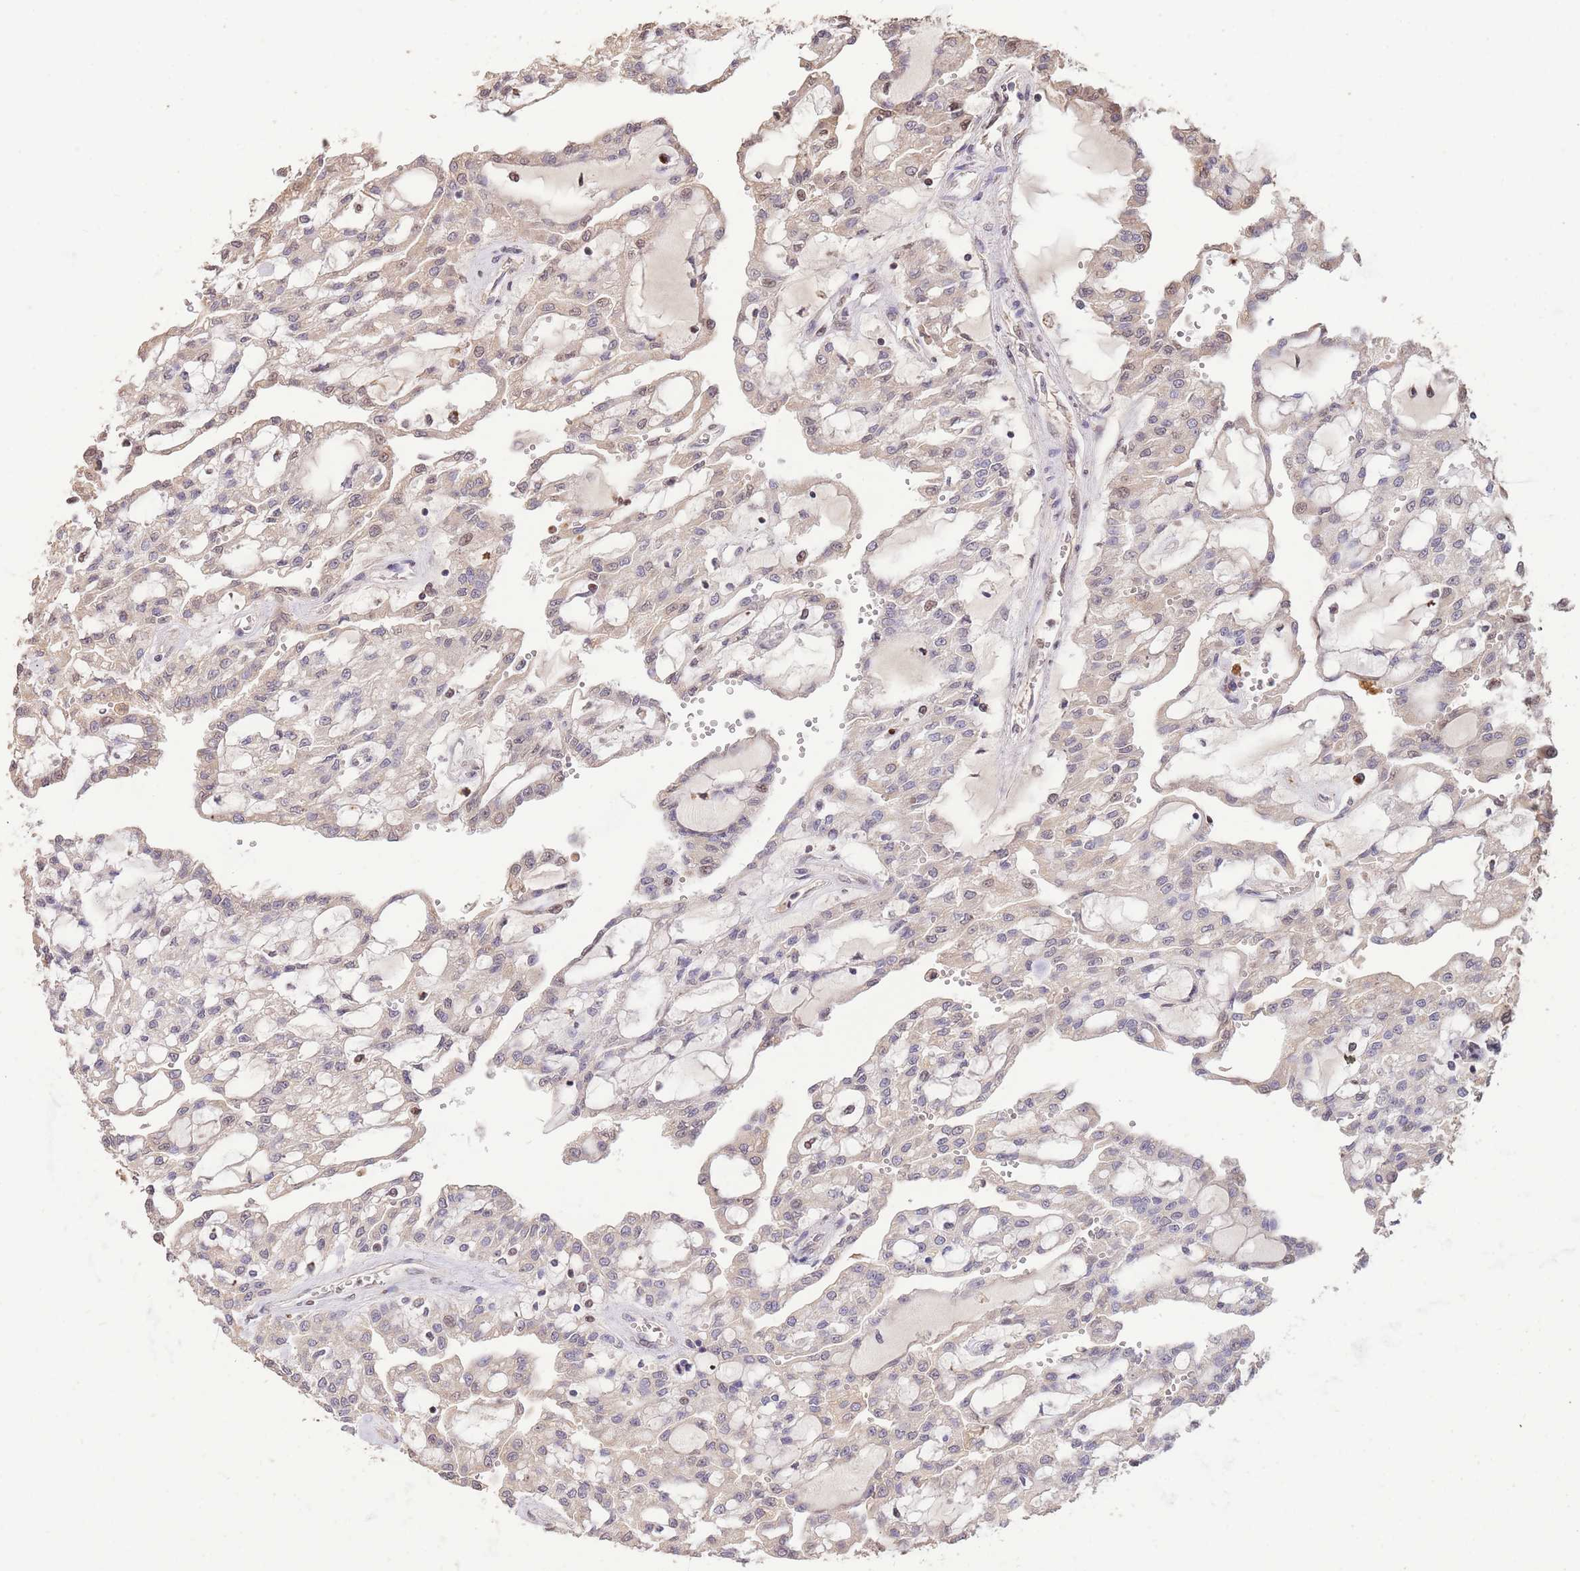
{"staining": {"intensity": "weak", "quantity": "<25%", "location": "cytoplasmic/membranous"}, "tissue": "renal cancer", "cell_type": "Tumor cells", "image_type": "cancer", "snomed": [{"axis": "morphology", "description": "Adenocarcinoma, NOS"}, {"axis": "topography", "description": "Kidney"}], "caption": "Tumor cells are negative for protein expression in human adenocarcinoma (renal).", "gene": "RGS14", "patient": {"sex": "male", "age": 63}}